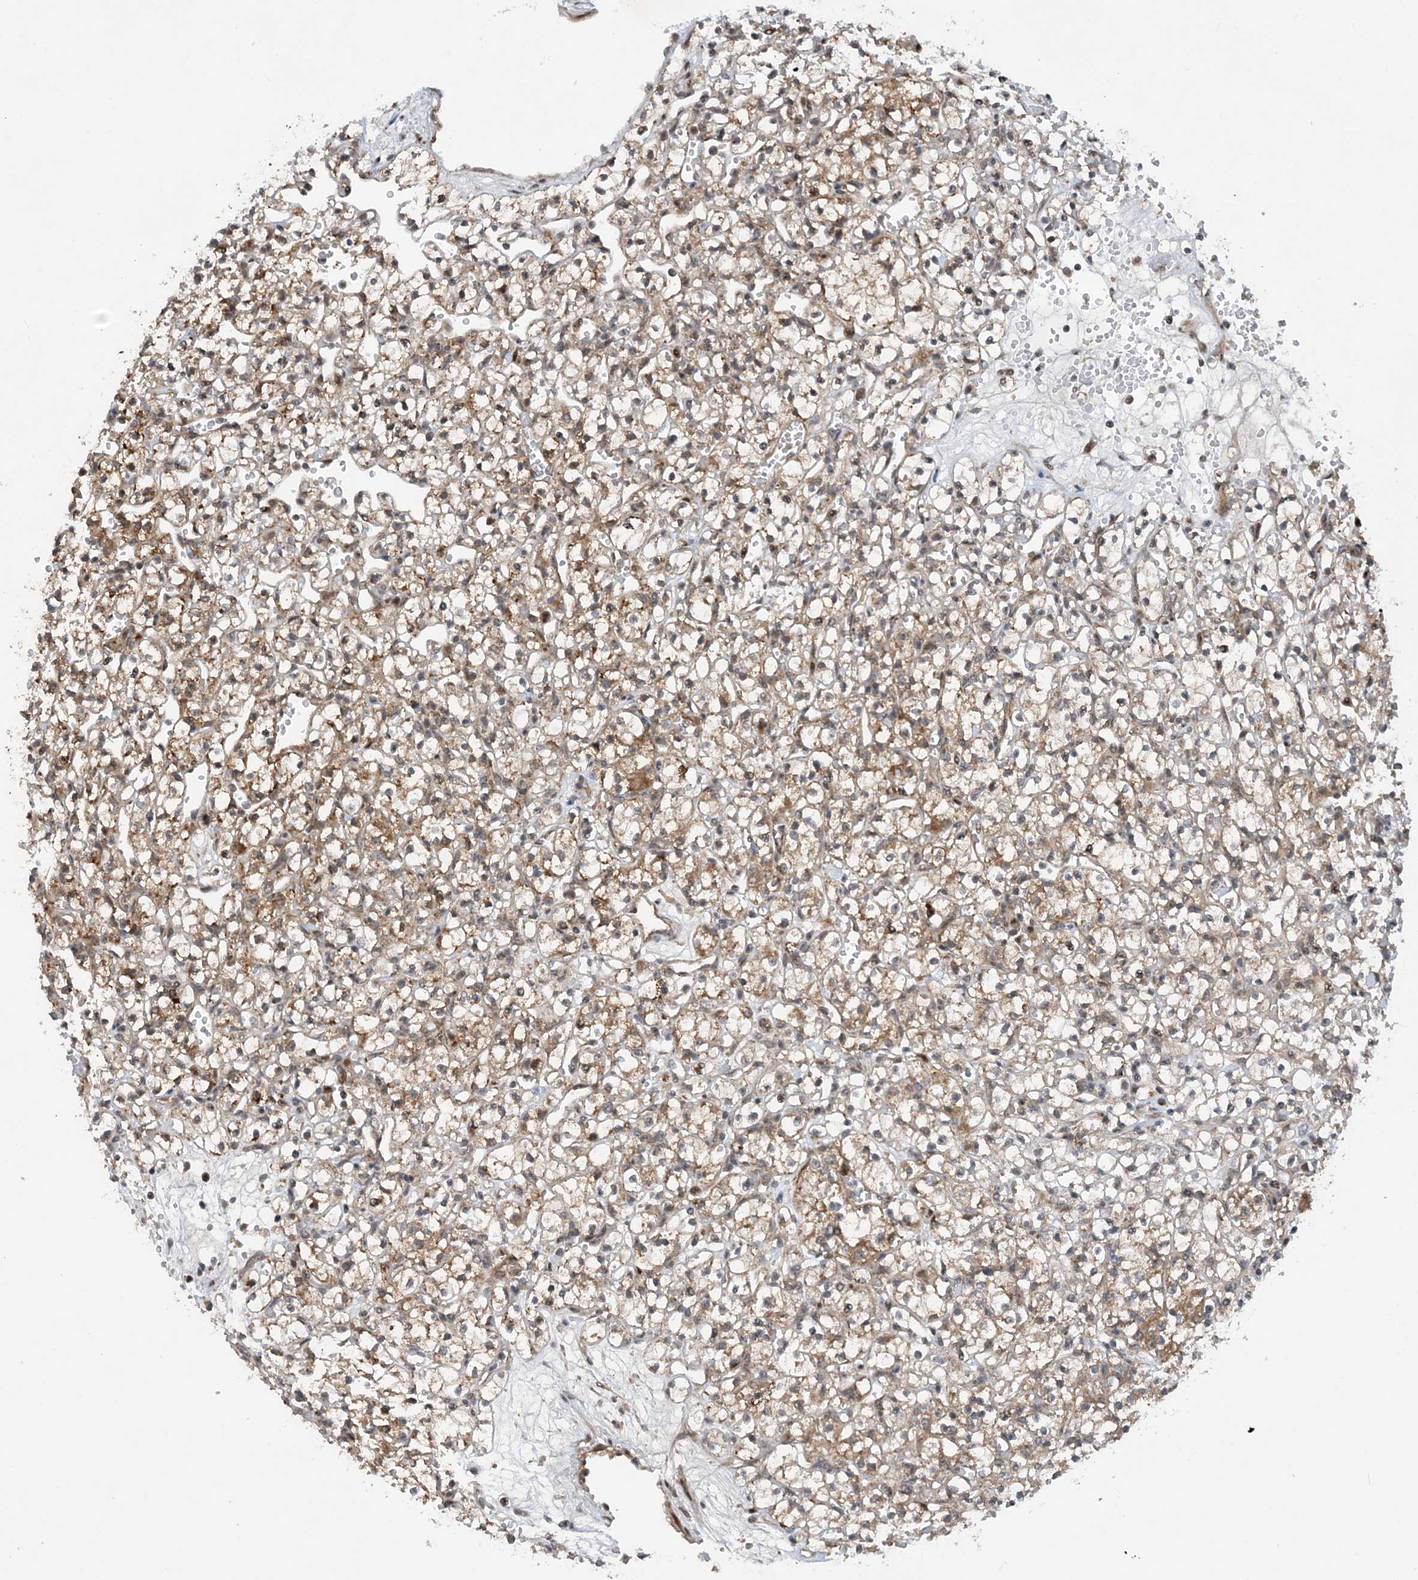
{"staining": {"intensity": "moderate", "quantity": "25%-75%", "location": "cytoplasmic/membranous,nuclear"}, "tissue": "renal cancer", "cell_type": "Tumor cells", "image_type": "cancer", "snomed": [{"axis": "morphology", "description": "Adenocarcinoma, NOS"}, {"axis": "topography", "description": "Kidney"}], "caption": "This is a photomicrograph of immunohistochemistry (IHC) staining of renal adenocarcinoma, which shows moderate positivity in the cytoplasmic/membranous and nuclear of tumor cells.", "gene": "HEMK1", "patient": {"sex": "female", "age": 59}}